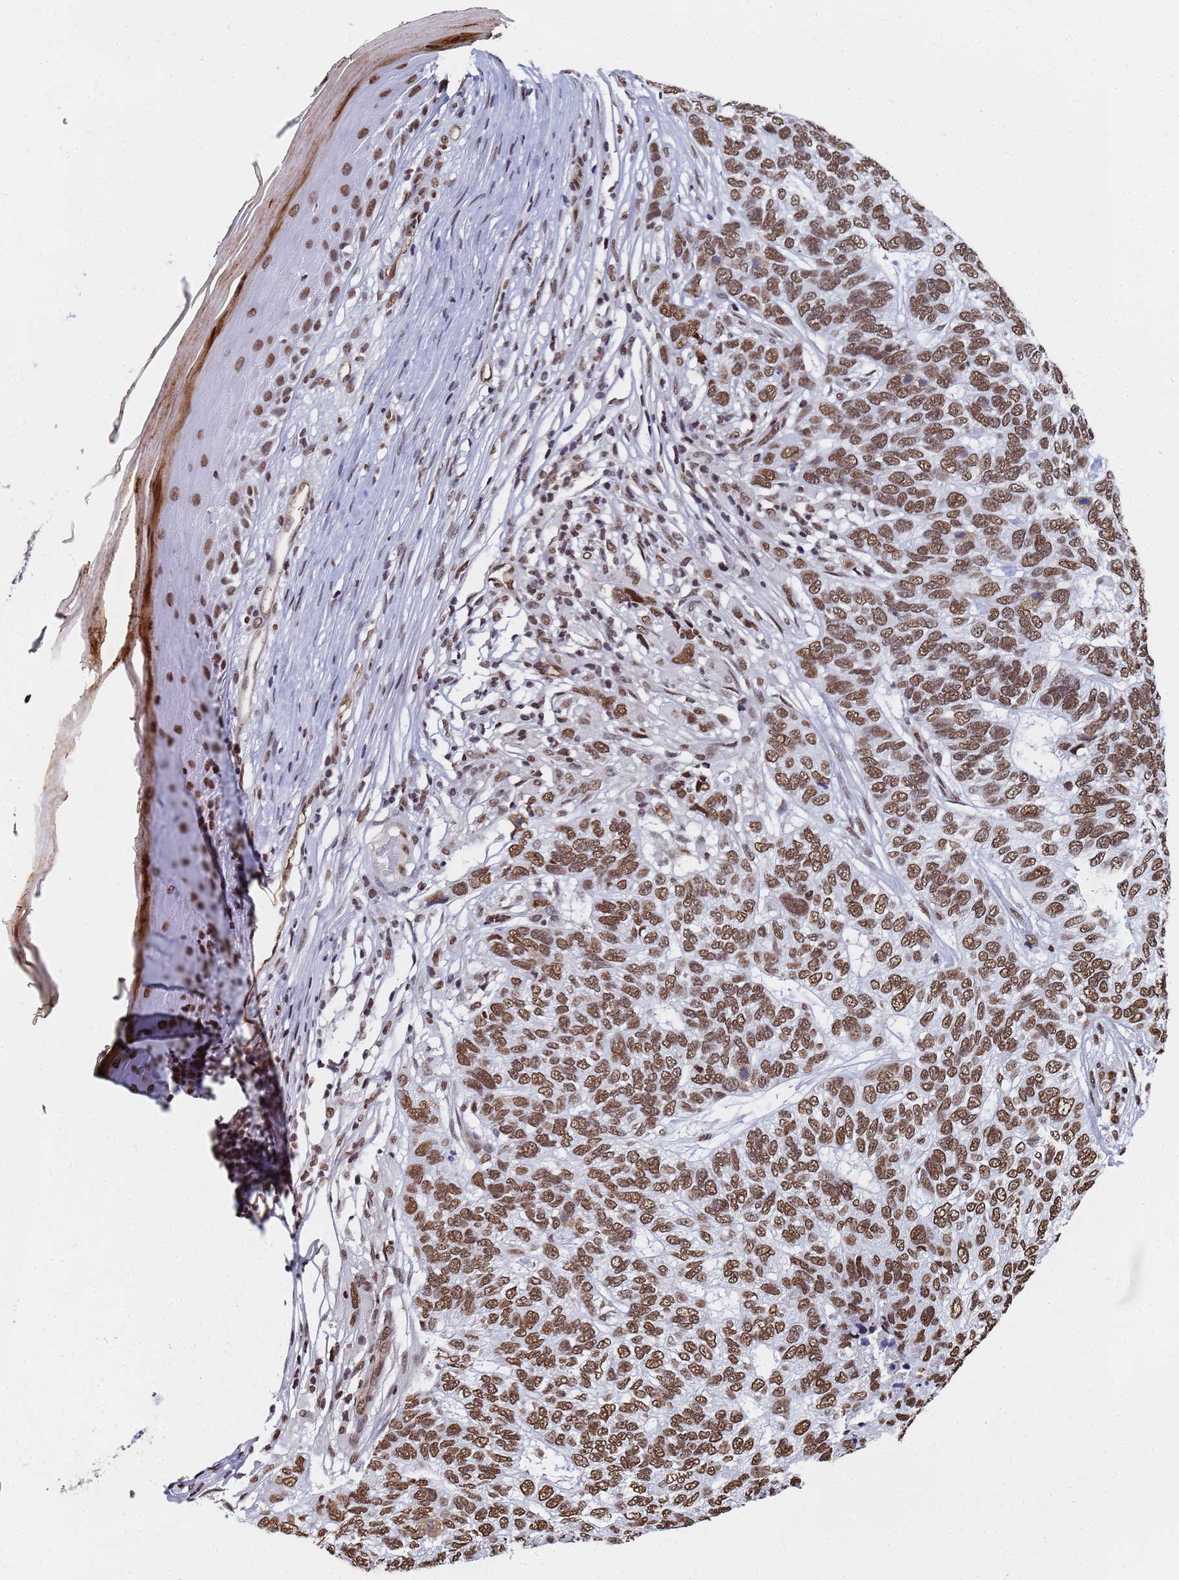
{"staining": {"intensity": "moderate", "quantity": ">75%", "location": "nuclear"}, "tissue": "skin cancer", "cell_type": "Tumor cells", "image_type": "cancer", "snomed": [{"axis": "morphology", "description": "Basal cell carcinoma"}, {"axis": "topography", "description": "Skin"}], "caption": "Immunohistochemistry micrograph of skin cancer (basal cell carcinoma) stained for a protein (brown), which demonstrates medium levels of moderate nuclear expression in approximately >75% of tumor cells.", "gene": "RAVER2", "patient": {"sex": "female", "age": 65}}